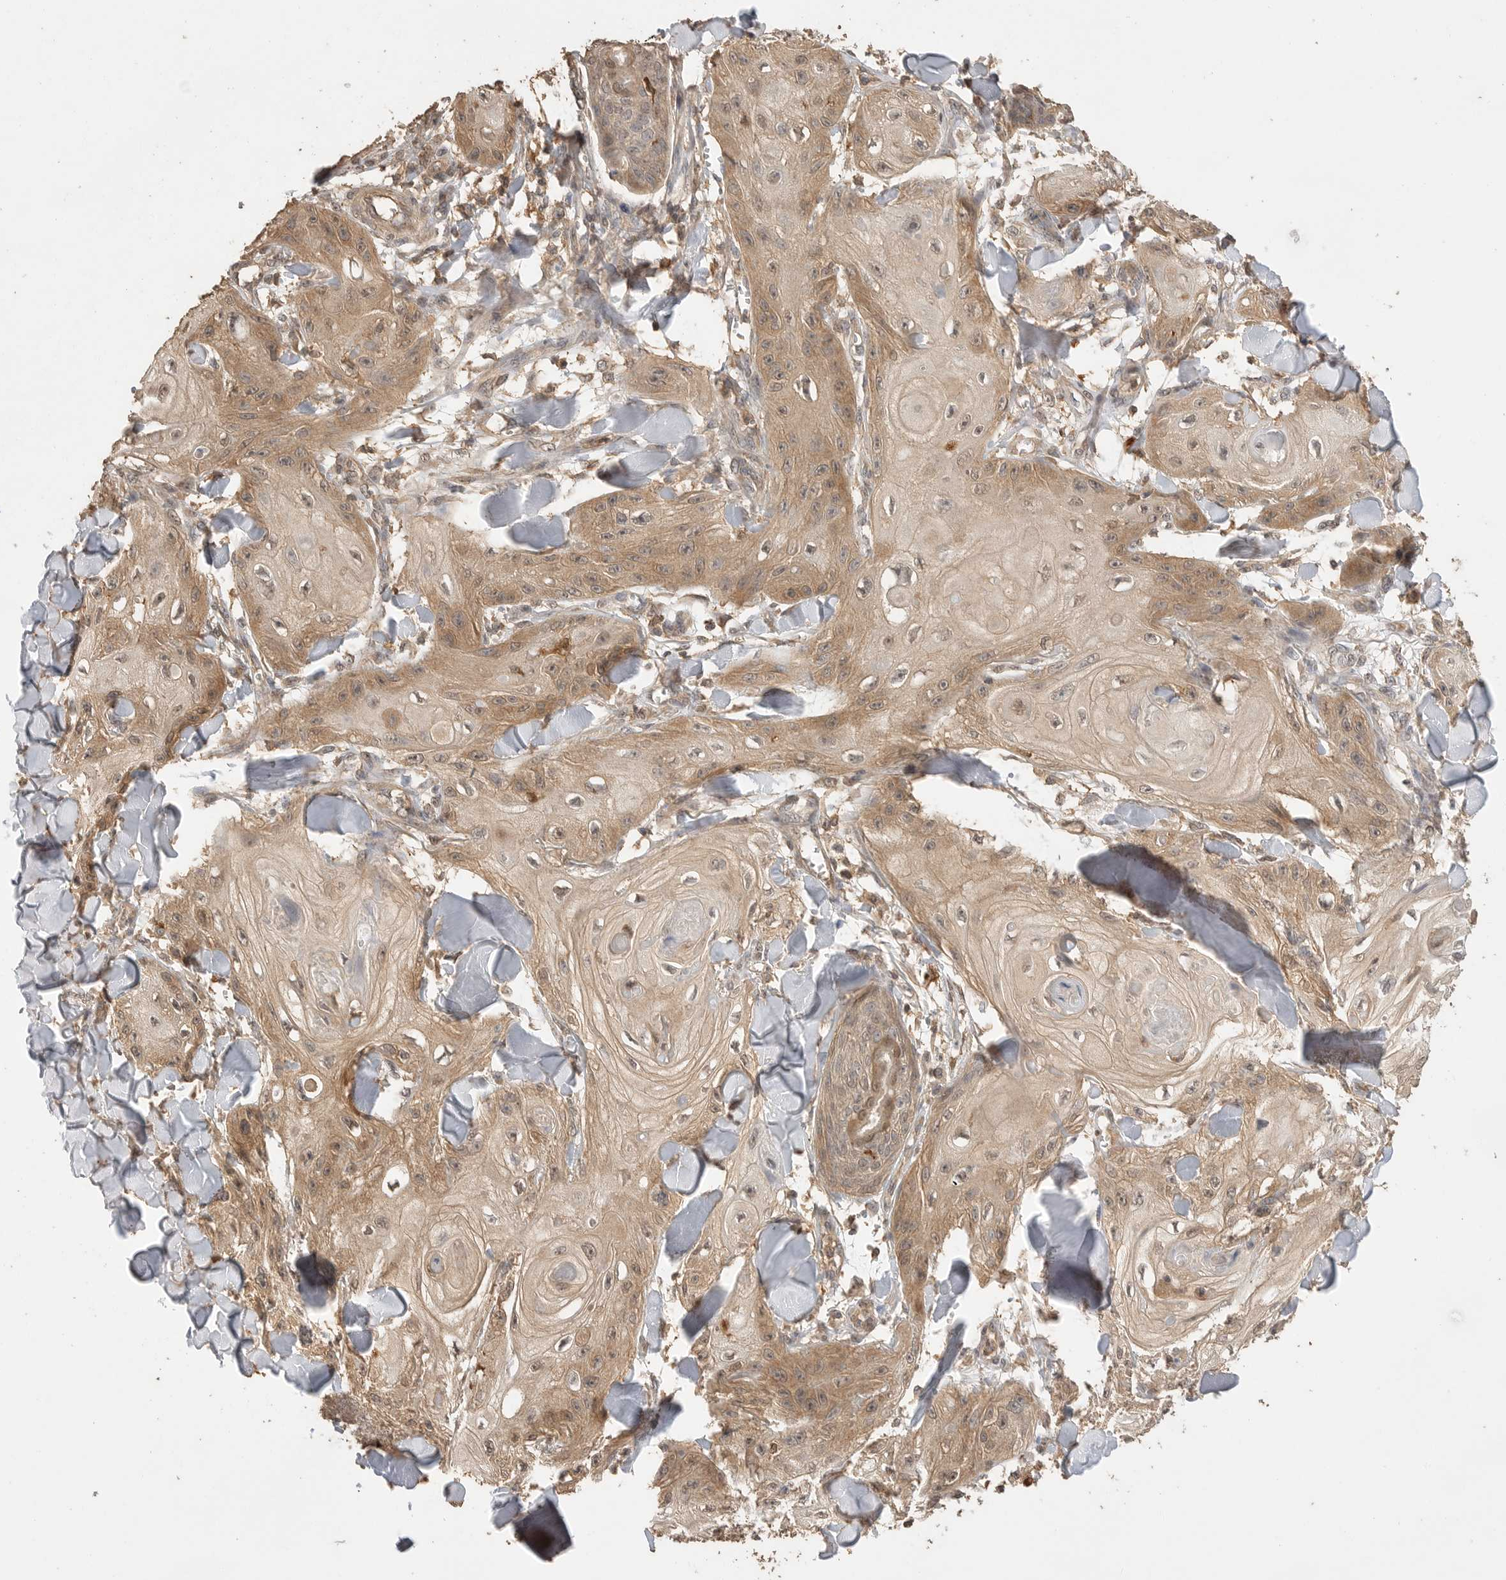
{"staining": {"intensity": "moderate", "quantity": ">75%", "location": "cytoplasmic/membranous"}, "tissue": "skin cancer", "cell_type": "Tumor cells", "image_type": "cancer", "snomed": [{"axis": "morphology", "description": "Squamous cell carcinoma, NOS"}, {"axis": "topography", "description": "Skin"}], "caption": "Immunohistochemistry image of neoplastic tissue: human skin cancer (squamous cell carcinoma) stained using immunohistochemistry shows medium levels of moderate protein expression localized specifically in the cytoplasmic/membranous of tumor cells, appearing as a cytoplasmic/membranous brown color.", "gene": "MAP2K1", "patient": {"sex": "male", "age": 74}}